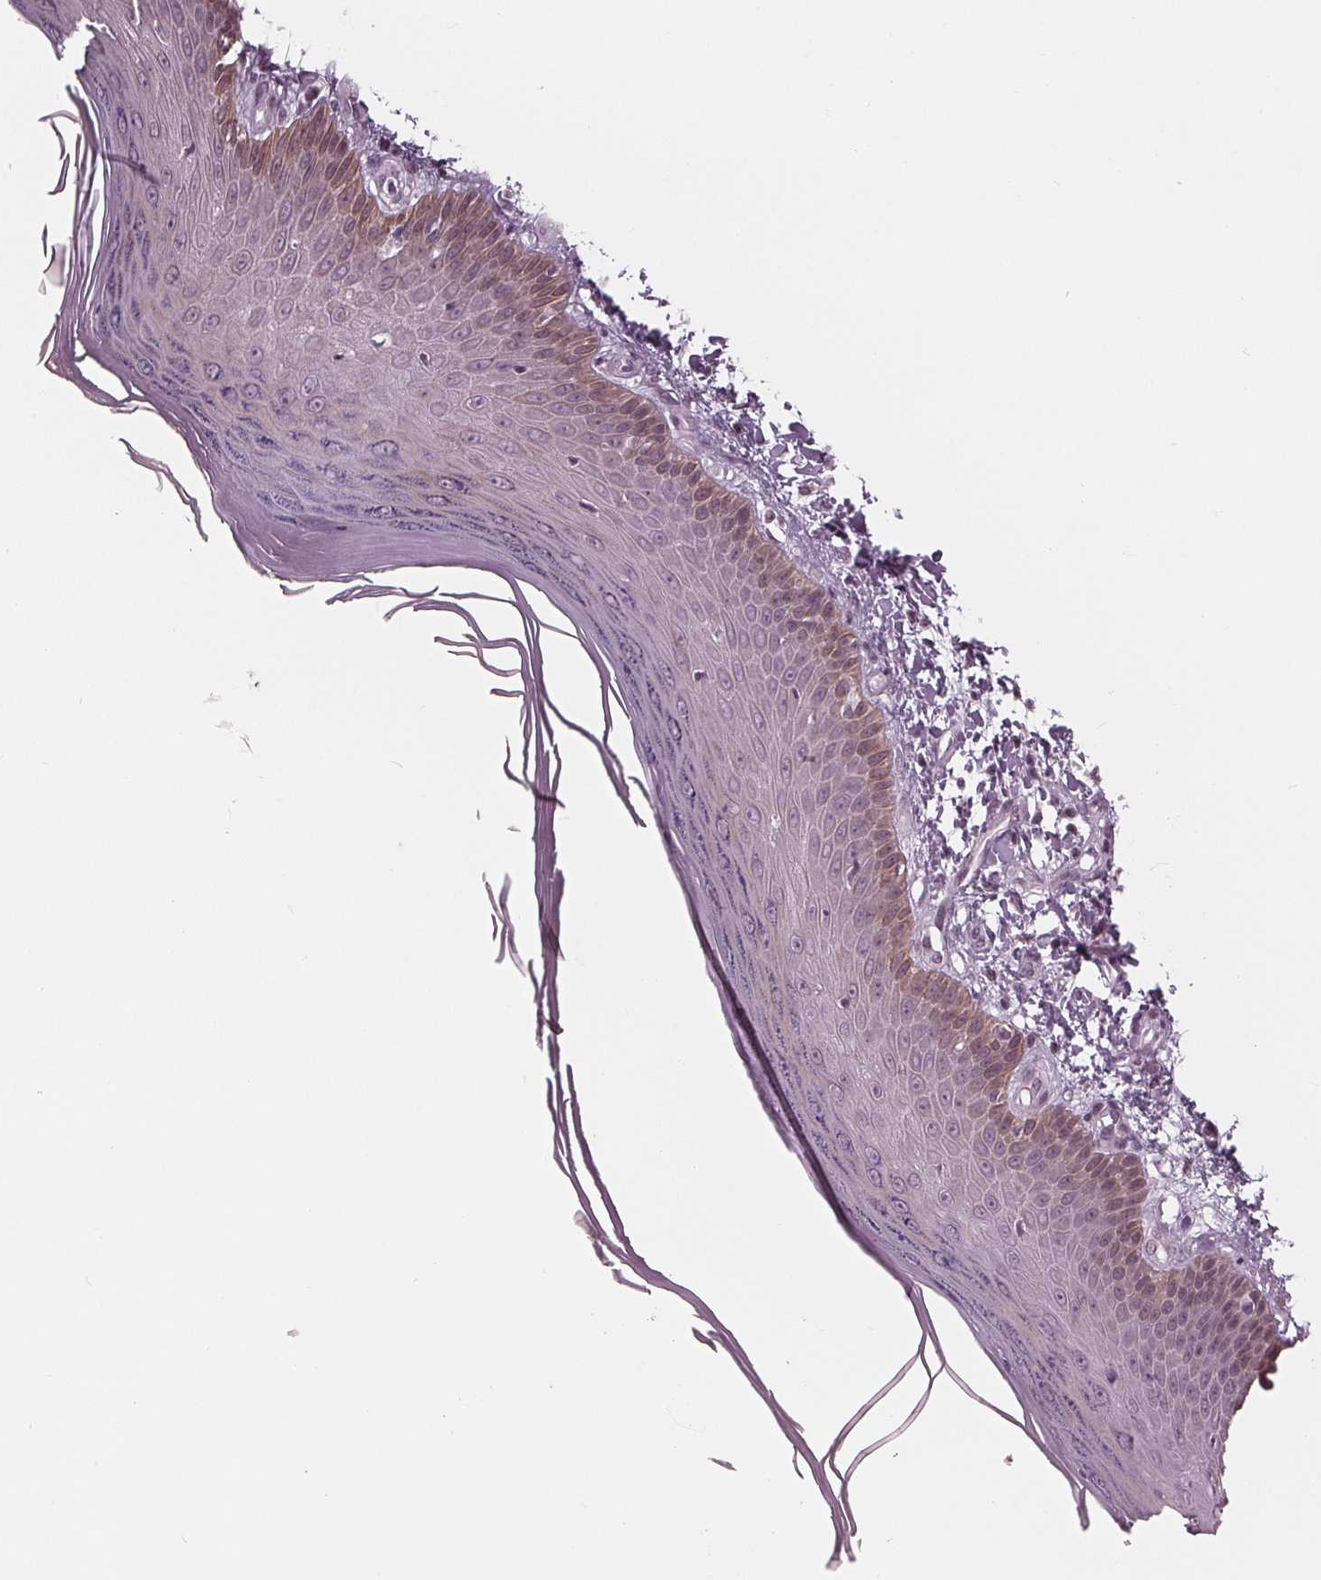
{"staining": {"intensity": "weak", "quantity": "<25%", "location": "nuclear"}, "tissue": "skin", "cell_type": "Fibroblasts", "image_type": "normal", "snomed": [{"axis": "morphology", "description": "Normal tissue, NOS"}, {"axis": "topography", "description": "Skin"}], "caption": "This histopathology image is of unremarkable skin stained with immunohistochemistry (IHC) to label a protein in brown with the nuclei are counter-stained blue. There is no staining in fibroblasts.", "gene": "DNMT3L", "patient": {"sex": "female", "age": 62}}